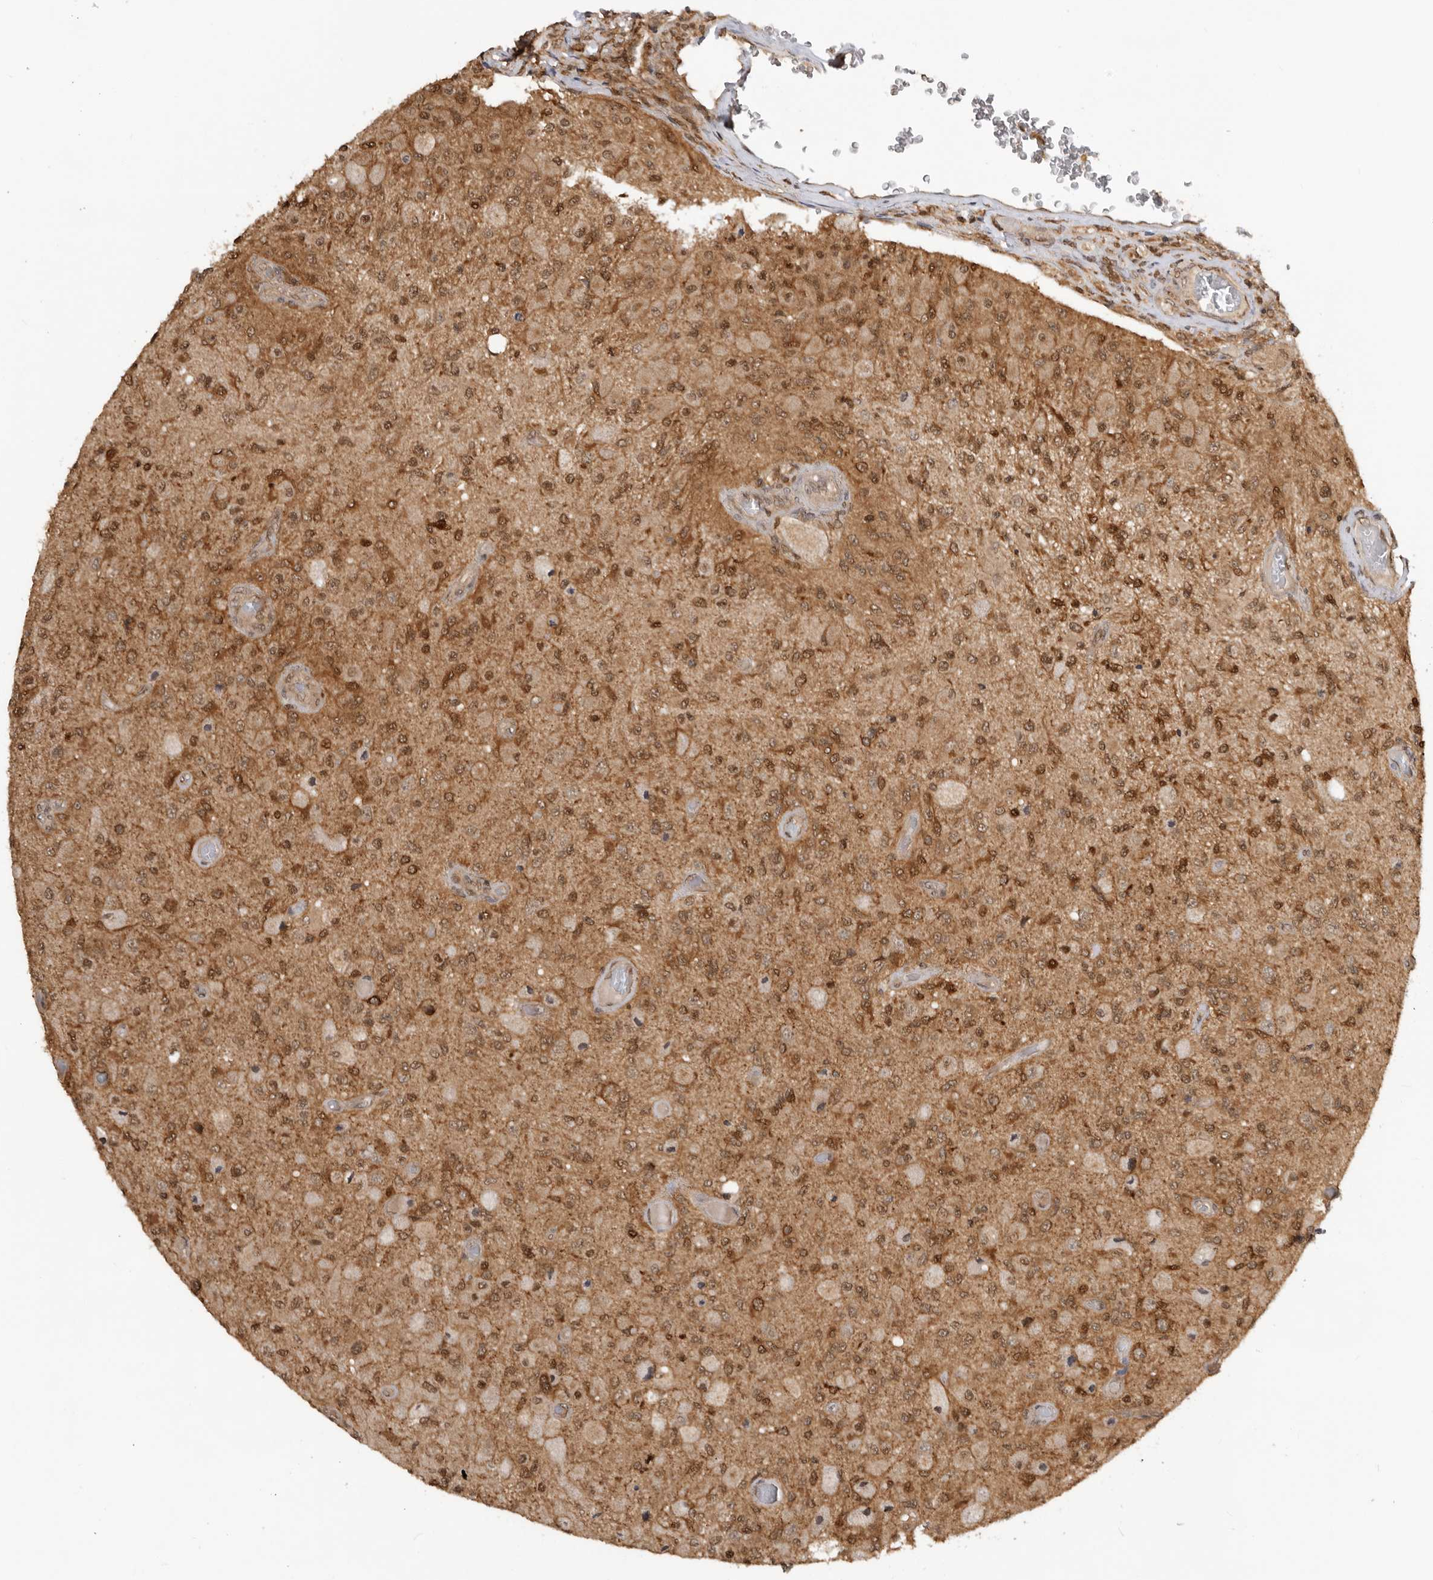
{"staining": {"intensity": "moderate", "quantity": ">75%", "location": "cytoplasmic/membranous,nuclear"}, "tissue": "glioma", "cell_type": "Tumor cells", "image_type": "cancer", "snomed": [{"axis": "morphology", "description": "Normal tissue, NOS"}, {"axis": "morphology", "description": "Glioma, malignant, High grade"}, {"axis": "topography", "description": "Cerebral cortex"}], "caption": "Immunohistochemical staining of human malignant high-grade glioma displays medium levels of moderate cytoplasmic/membranous and nuclear expression in approximately >75% of tumor cells.", "gene": "ADPRS", "patient": {"sex": "male", "age": 77}}